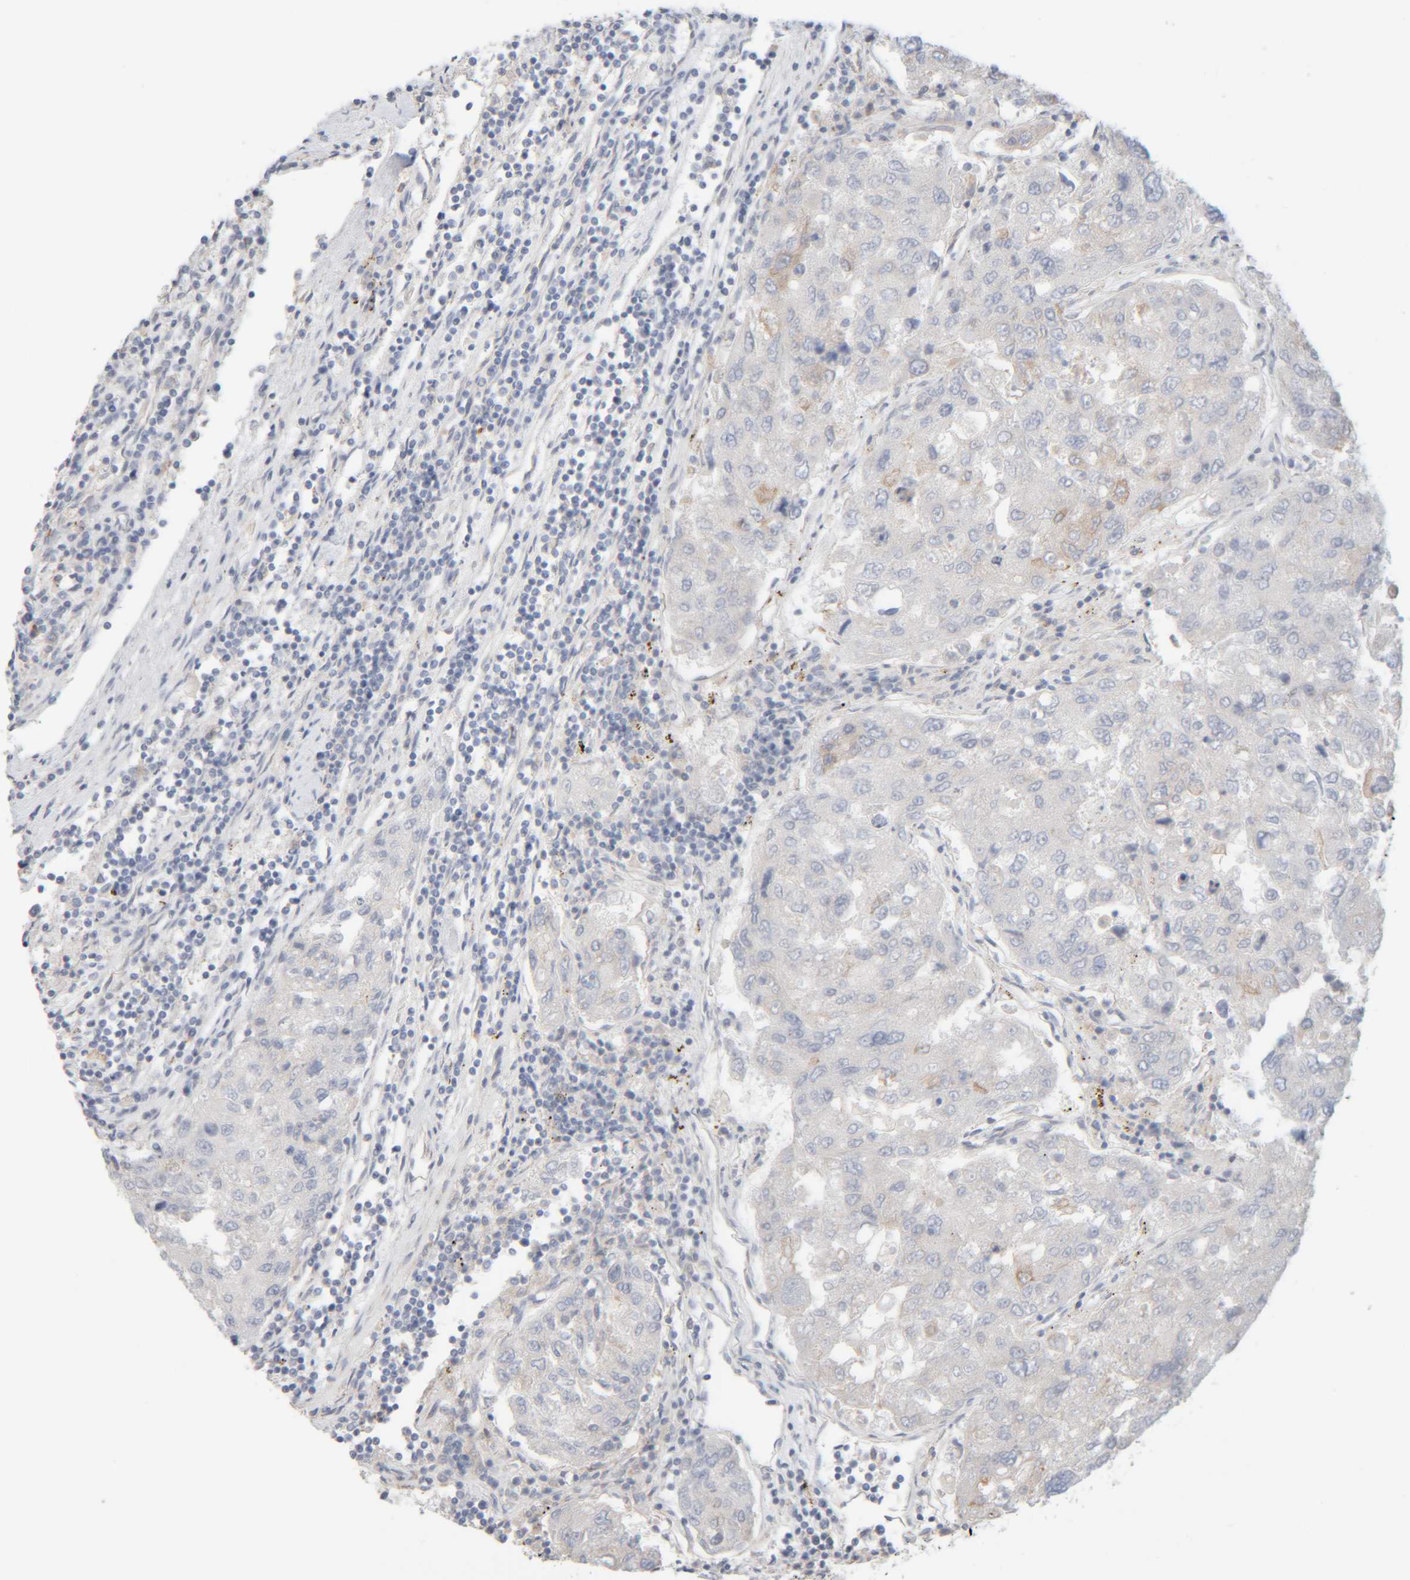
{"staining": {"intensity": "negative", "quantity": "none", "location": "none"}, "tissue": "urothelial cancer", "cell_type": "Tumor cells", "image_type": "cancer", "snomed": [{"axis": "morphology", "description": "Urothelial carcinoma, High grade"}, {"axis": "topography", "description": "Lymph node"}, {"axis": "topography", "description": "Urinary bladder"}], "caption": "There is no significant positivity in tumor cells of urothelial cancer.", "gene": "RIDA", "patient": {"sex": "male", "age": 51}}